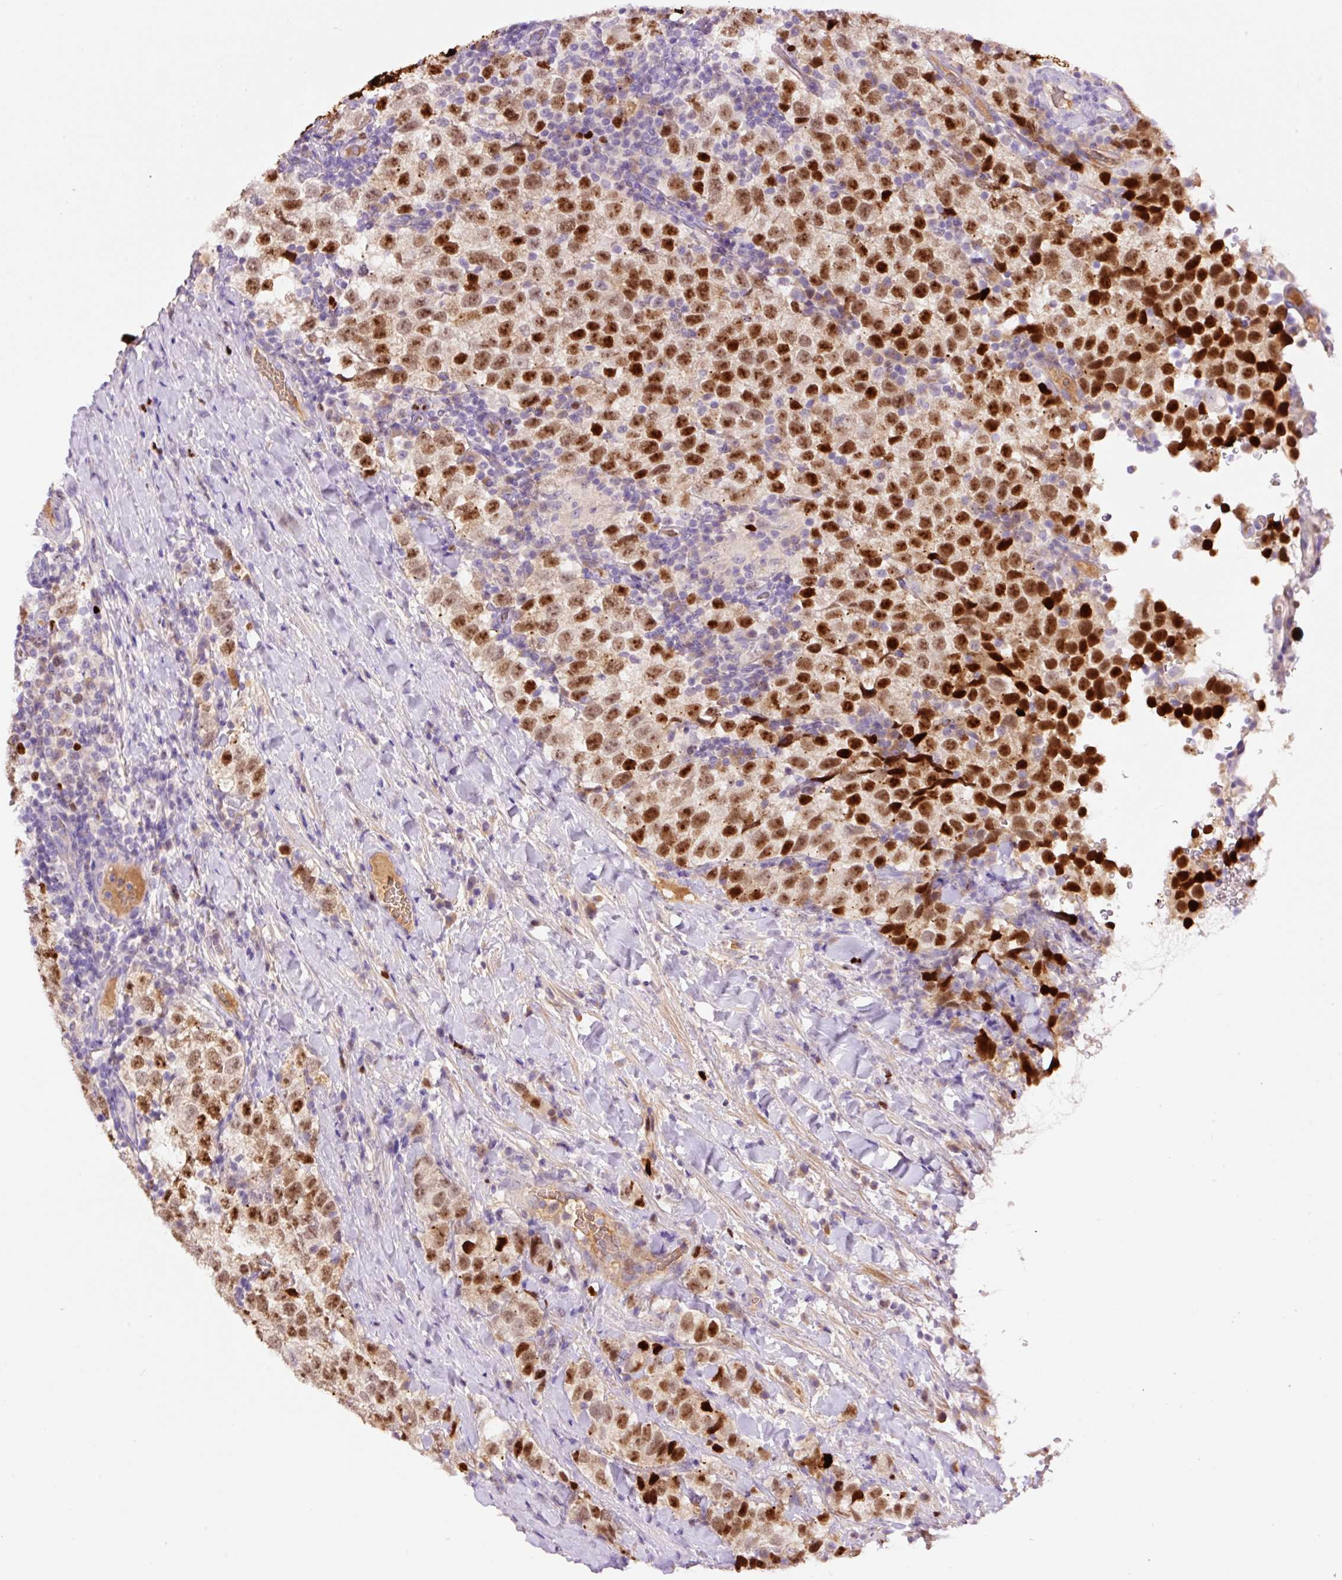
{"staining": {"intensity": "strong", "quantity": ">75%", "location": "nuclear"}, "tissue": "testis cancer", "cell_type": "Tumor cells", "image_type": "cancer", "snomed": [{"axis": "morphology", "description": "Seminoma, NOS"}, {"axis": "topography", "description": "Testis"}], "caption": "Tumor cells exhibit strong nuclear staining in approximately >75% of cells in testis cancer (seminoma). The staining was performed using DAB (3,3'-diaminobenzidine) to visualize the protein expression in brown, while the nuclei were stained in blue with hematoxylin (Magnification: 20x).", "gene": "DPPA4", "patient": {"sex": "male", "age": 34}}